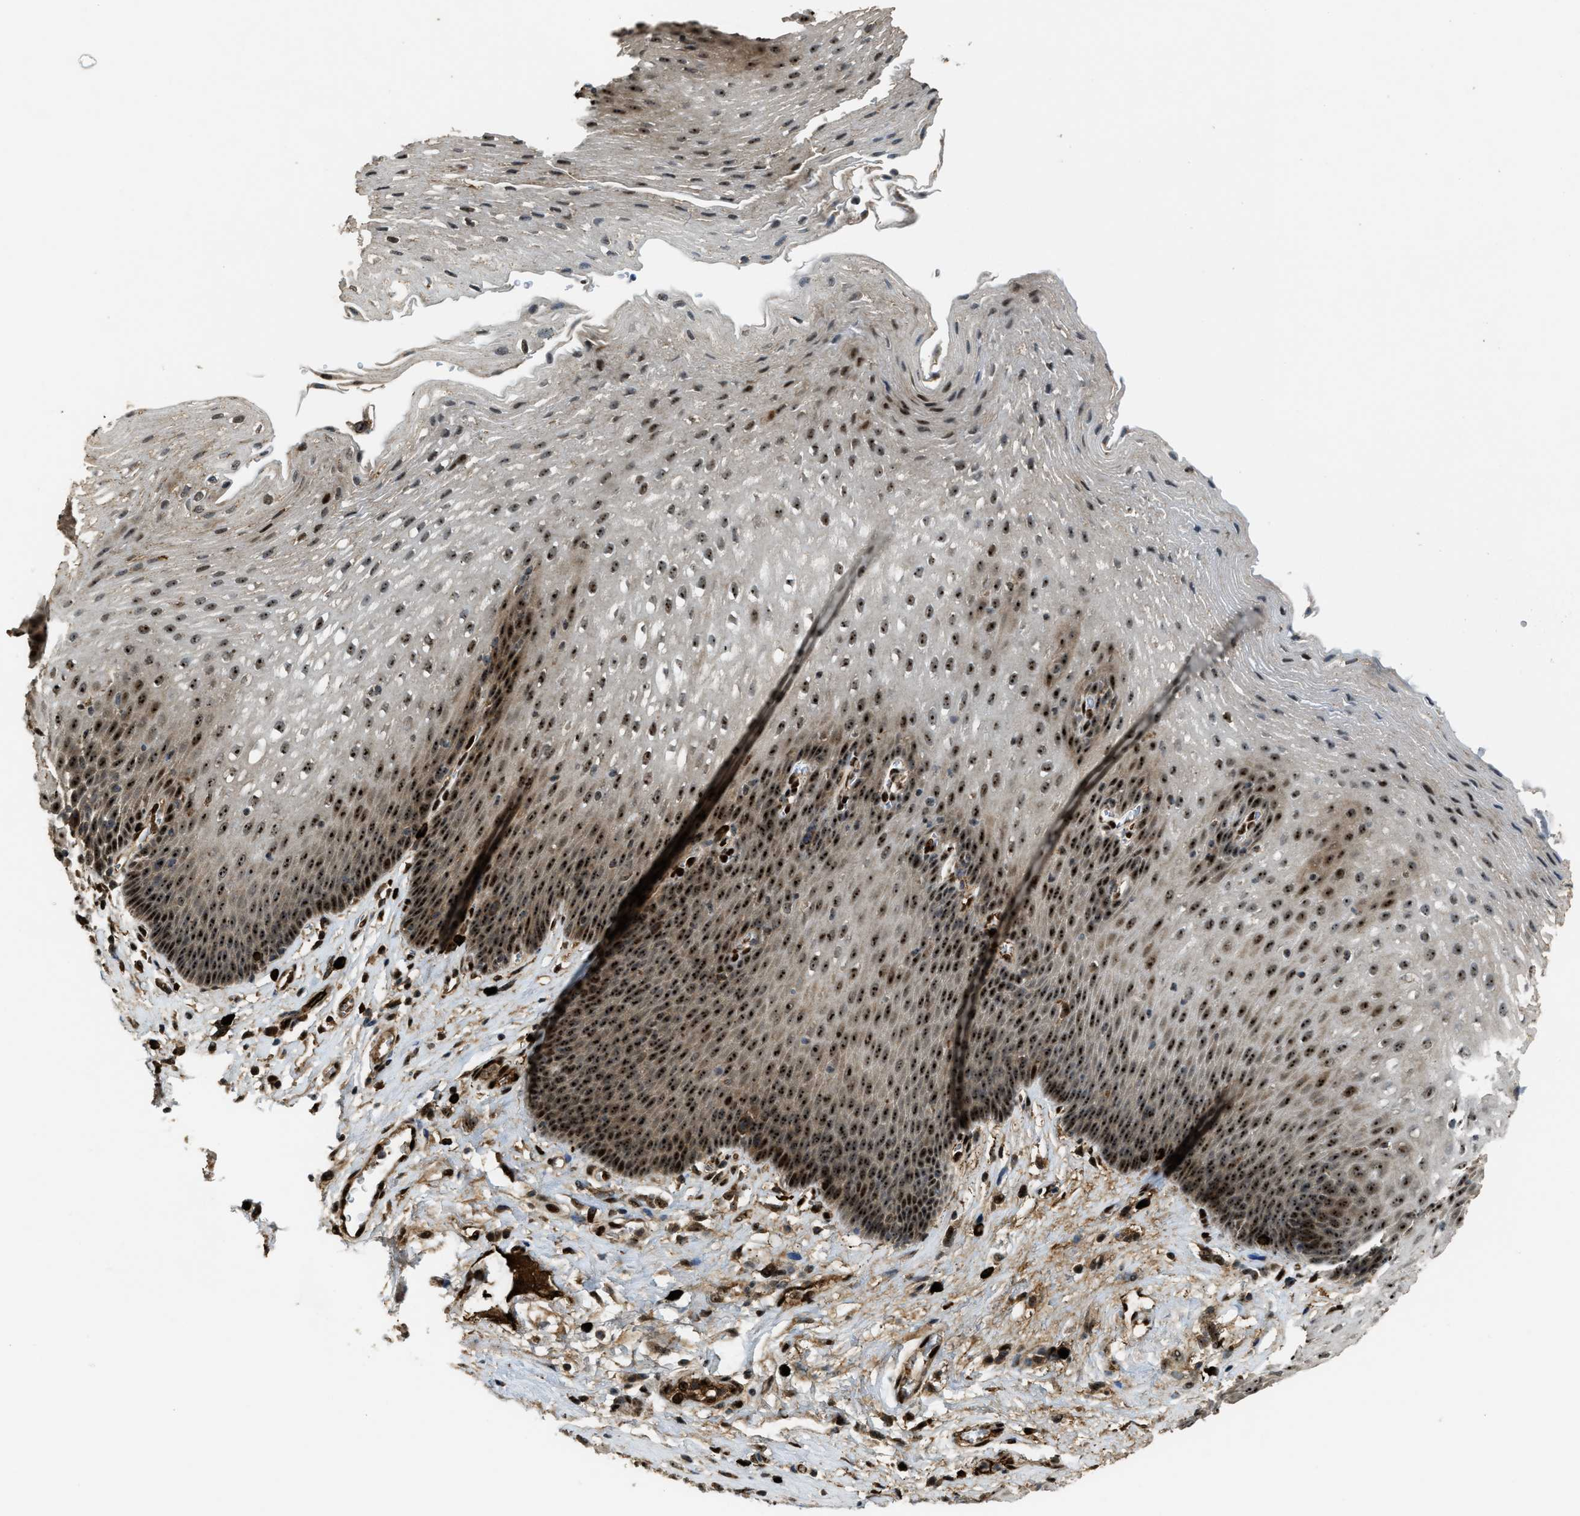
{"staining": {"intensity": "strong", "quantity": ">75%", "location": "nuclear"}, "tissue": "esophagus", "cell_type": "Squamous epithelial cells", "image_type": "normal", "snomed": [{"axis": "morphology", "description": "Normal tissue, NOS"}, {"axis": "topography", "description": "Esophagus"}], "caption": "Immunohistochemical staining of normal esophagus shows high levels of strong nuclear staining in approximately >75% of squamous epithelial cells.", "gene": "ZNF687", "patient": {"sex": "male", "age": 48}}